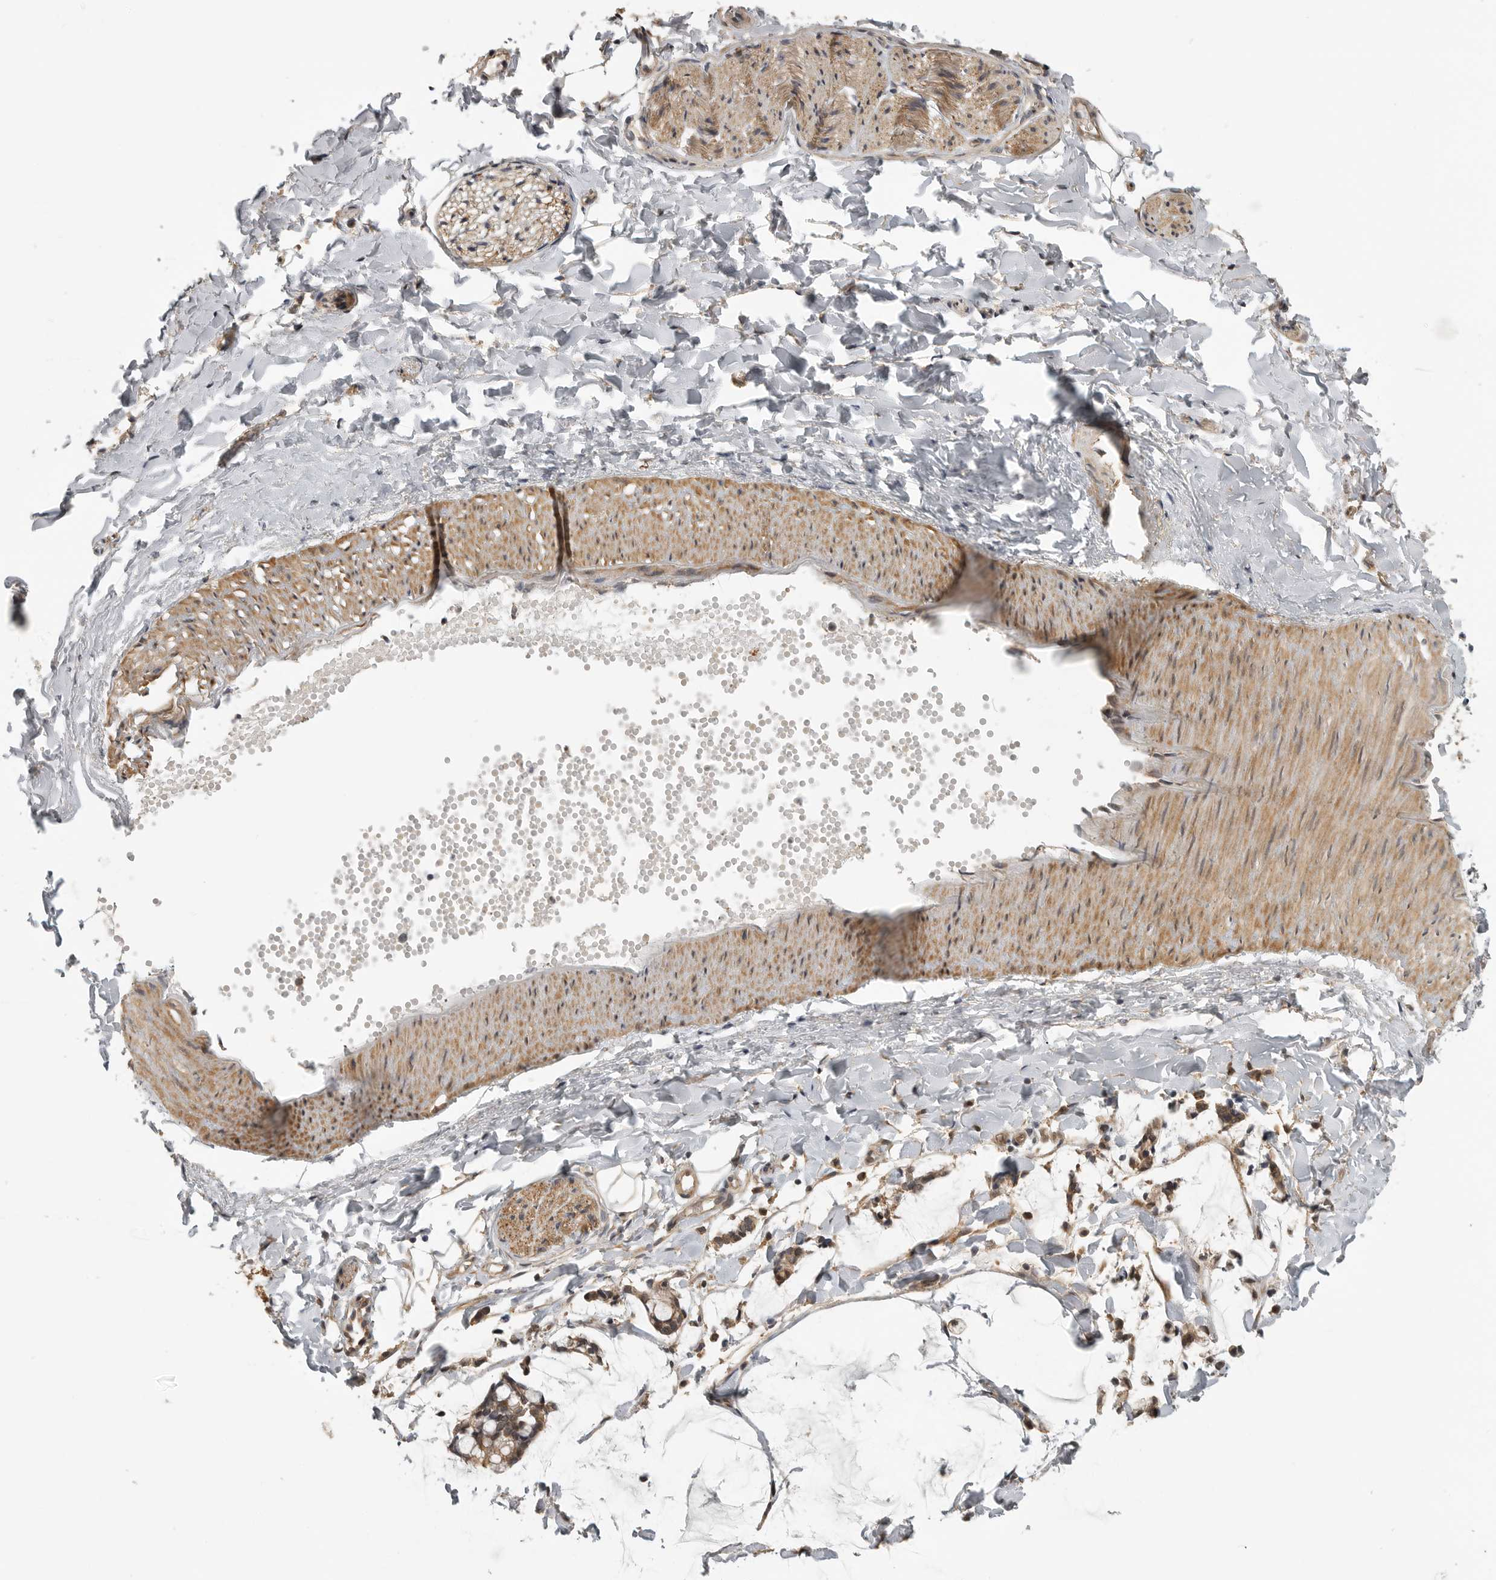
{"staining": {"intensity": "moderate", "quantity": ">75%", "location": "nuclear"}, "tissue": "adipose tissue", "cell_type": "Adipocytes", "image_type": "normal", "snomed": [{"axis": "morphology", "description": "Normal tissue, NOS"}, {"axis": "morphology", "description": "Adenocarcinoma, NOS"}, {"axis": "topography", "description": "Colon"}, {"axis": "topography", "description": "Peripheral nerve tissue"}], "caption": "This photomicrograph reveals immunohistochemistry staining of benign human adipose tissue, with medium moderate nuclear positivity in approximately >75% of adipocytes.", "gene": "CUEDC1", "patient": {"sex": "male", "age": 14}}